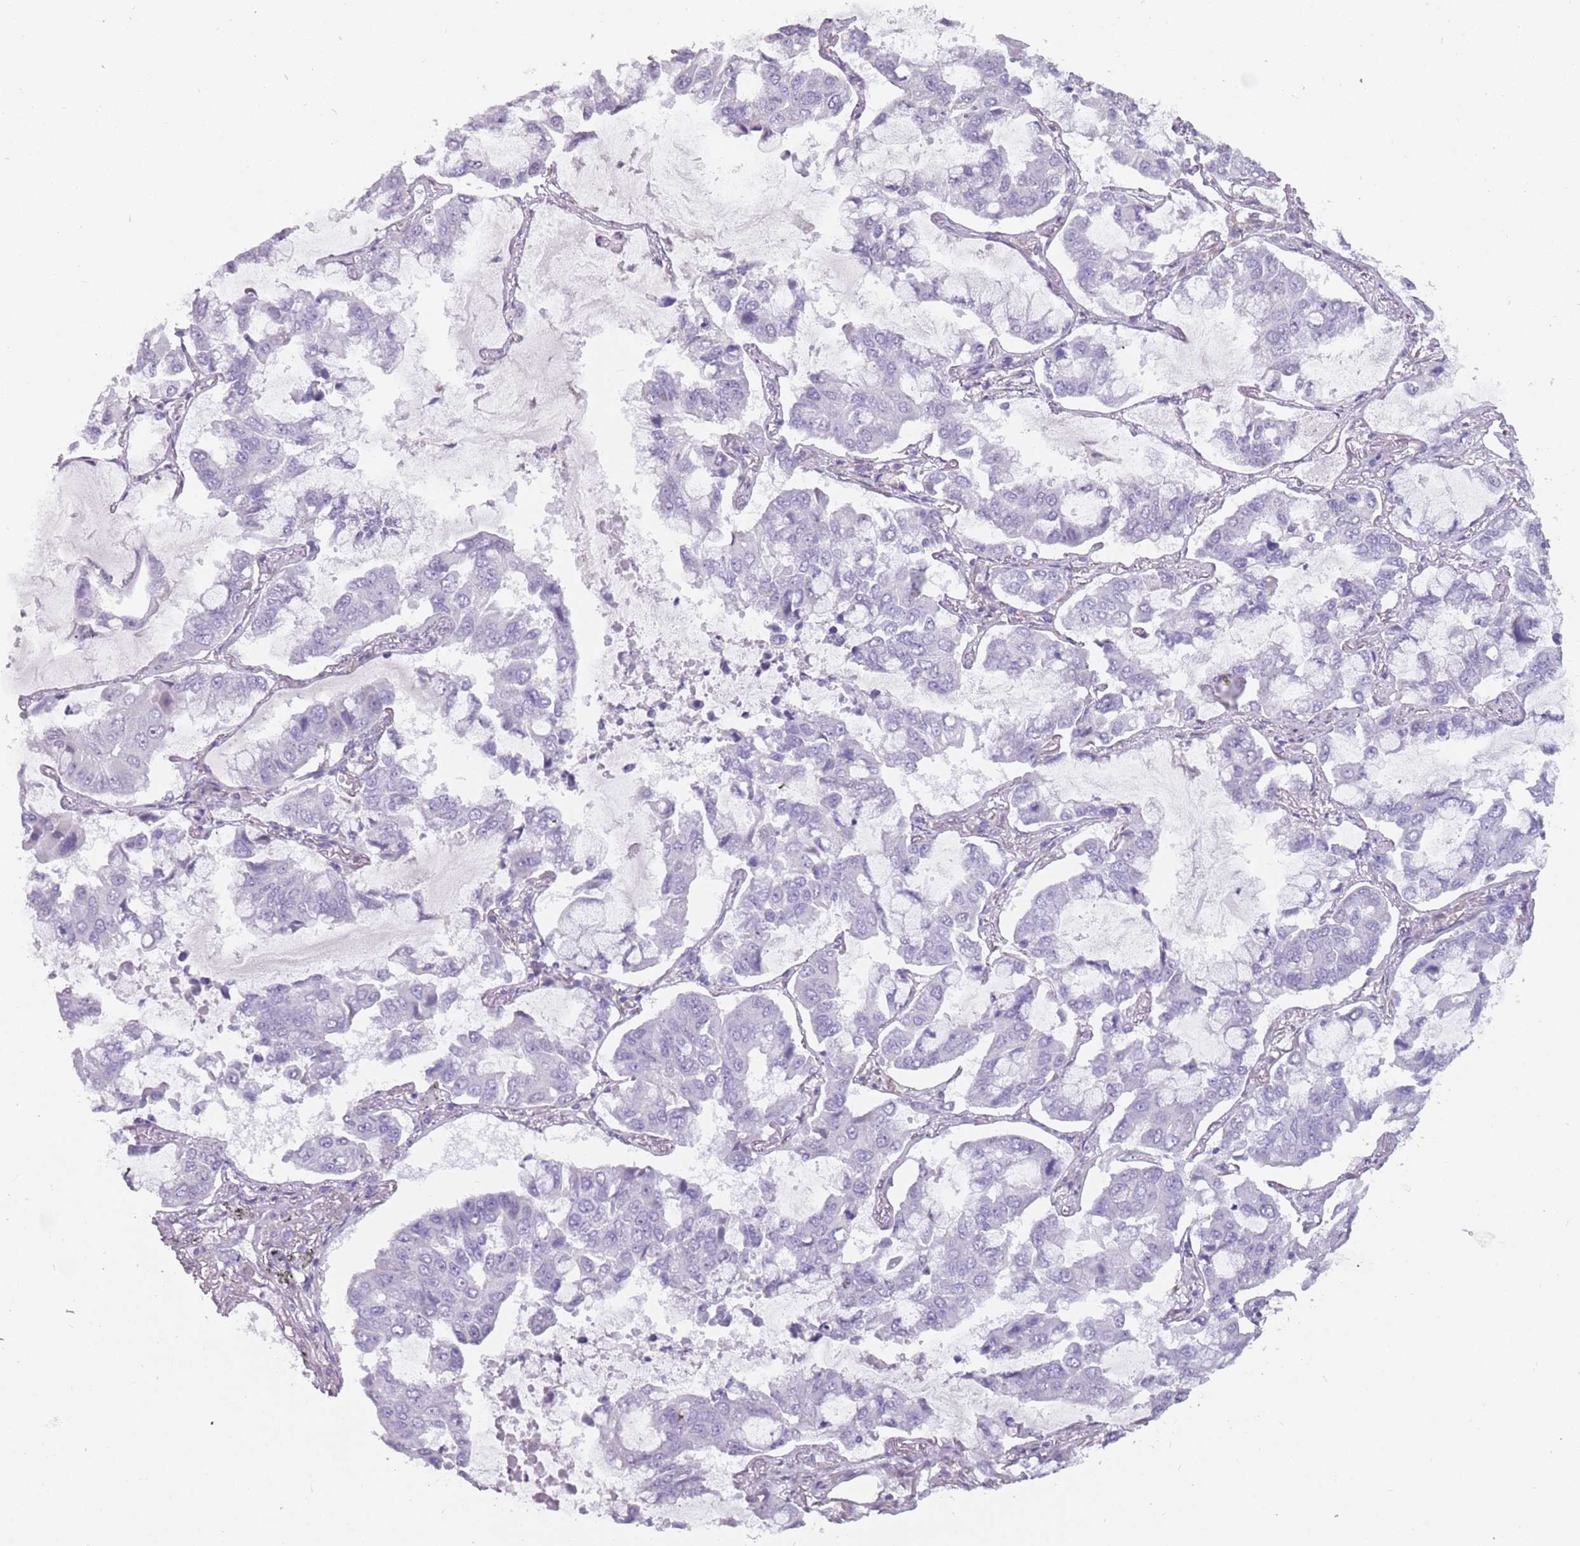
{"staining": {"intensity": "negative", "quantity": "none", "location": "none"}, "tissue": "lung cancer", "cell_type": "Tumor cells", "image_type": "cancer", "snomed": [{"axis": "morphology", "description": "Adenocarcinoma, NOS"}, {"axis": "topography", "description": "Lung"}], "caption": "Immunohistochemical staining of human lung cancer (adenocarcinoma) reveals no significant positivity in tumor cells.", "gene": "DDX4", "patient": {"sex": "male", "age": 64}}